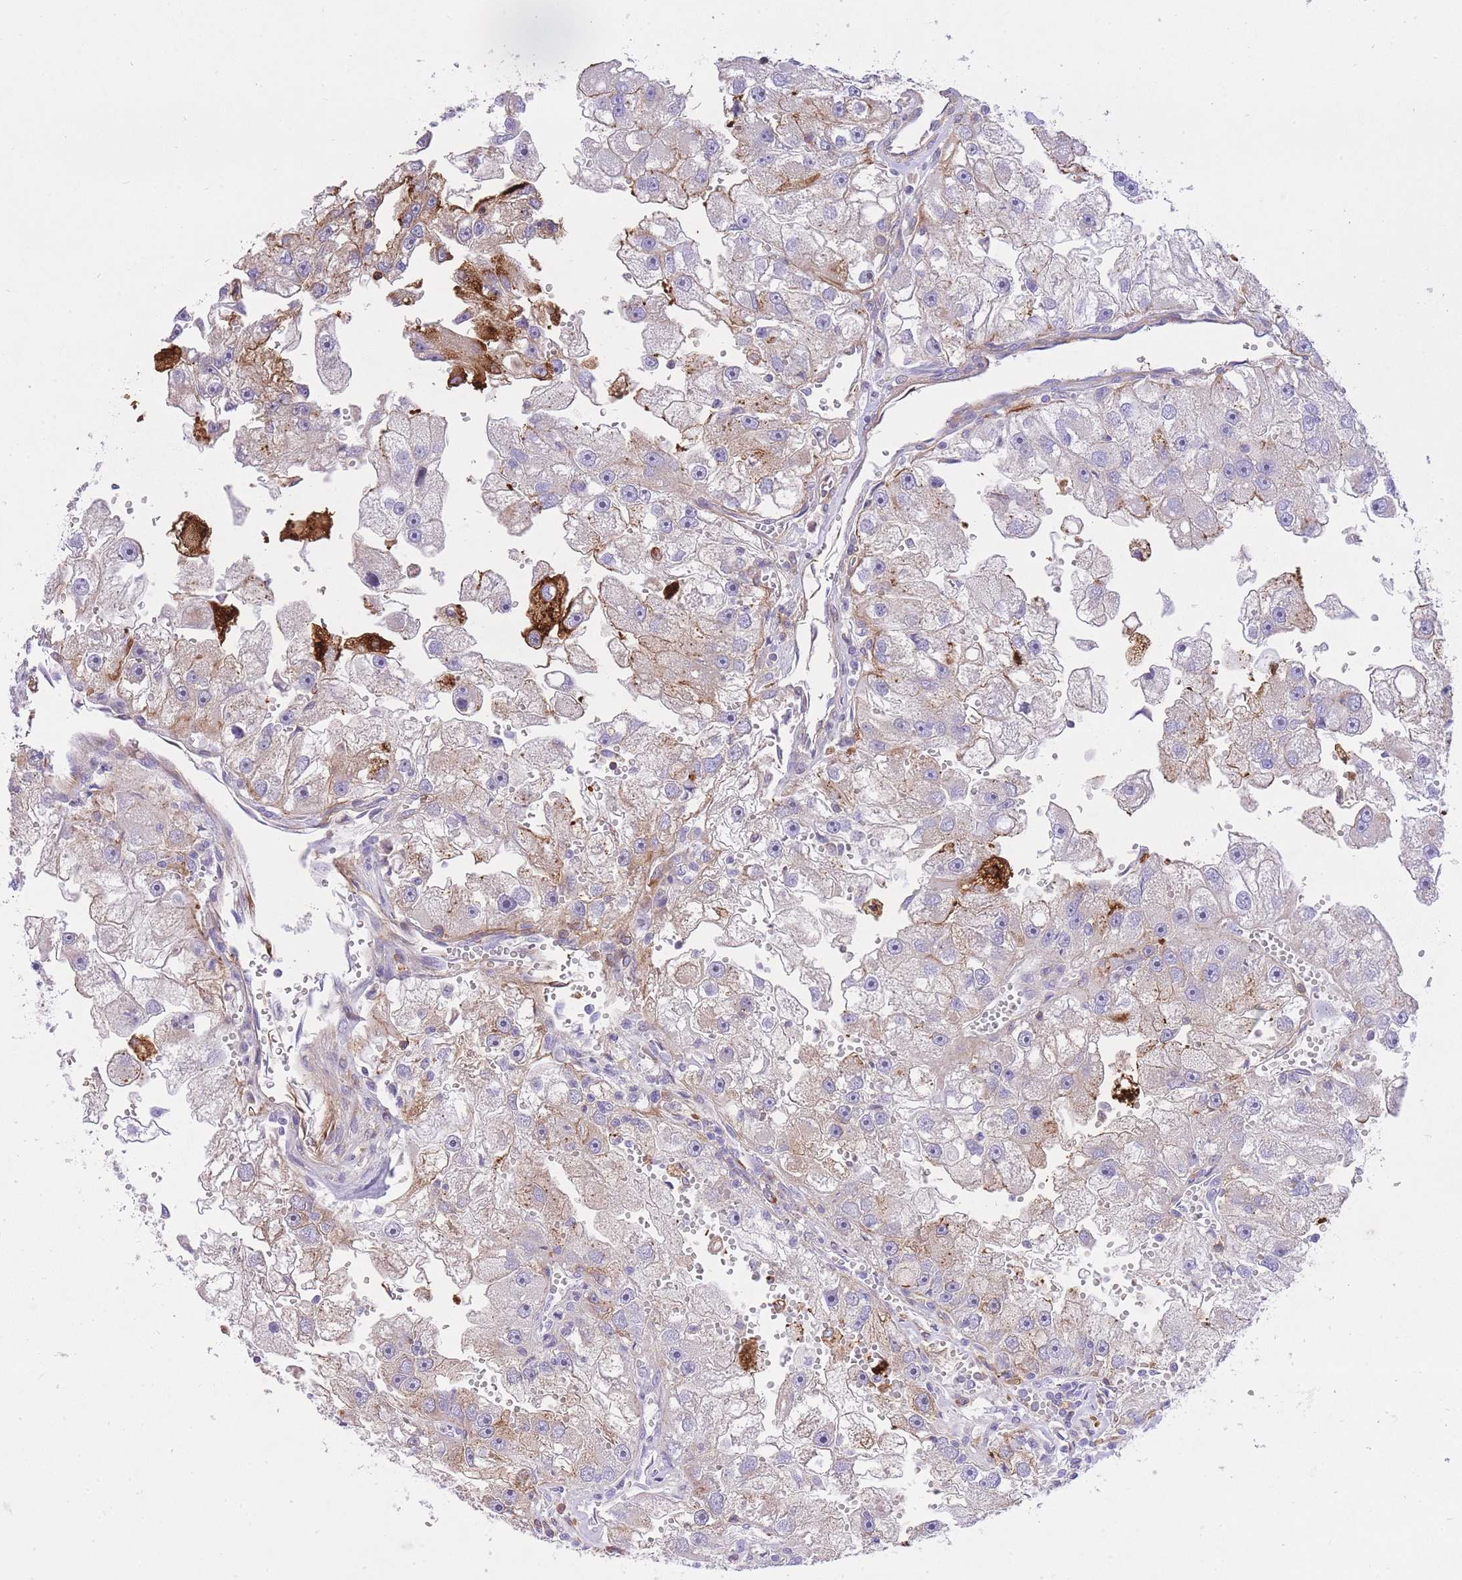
{"staining": {"intensity": "moderate", "quantity": "<25%", "location": "cytoplasmic/membranous"}, "tissue": "renal cancer", "cell_type": "Tumor cells", "image_type": "cancer", "snomed": [{"axis": "morphology", "description": "Adenocarcinoma, NOS"}, {"axis": "topography", "description": "Kidney"}], "caption": "A micrograph of human adenocarcinoma (renal) stained for a protein shows moderate cytoplasmic/membranous brown staining in tumor cells.", "gene": "HRG", "patient": {"sex": "male", "age": 63}}